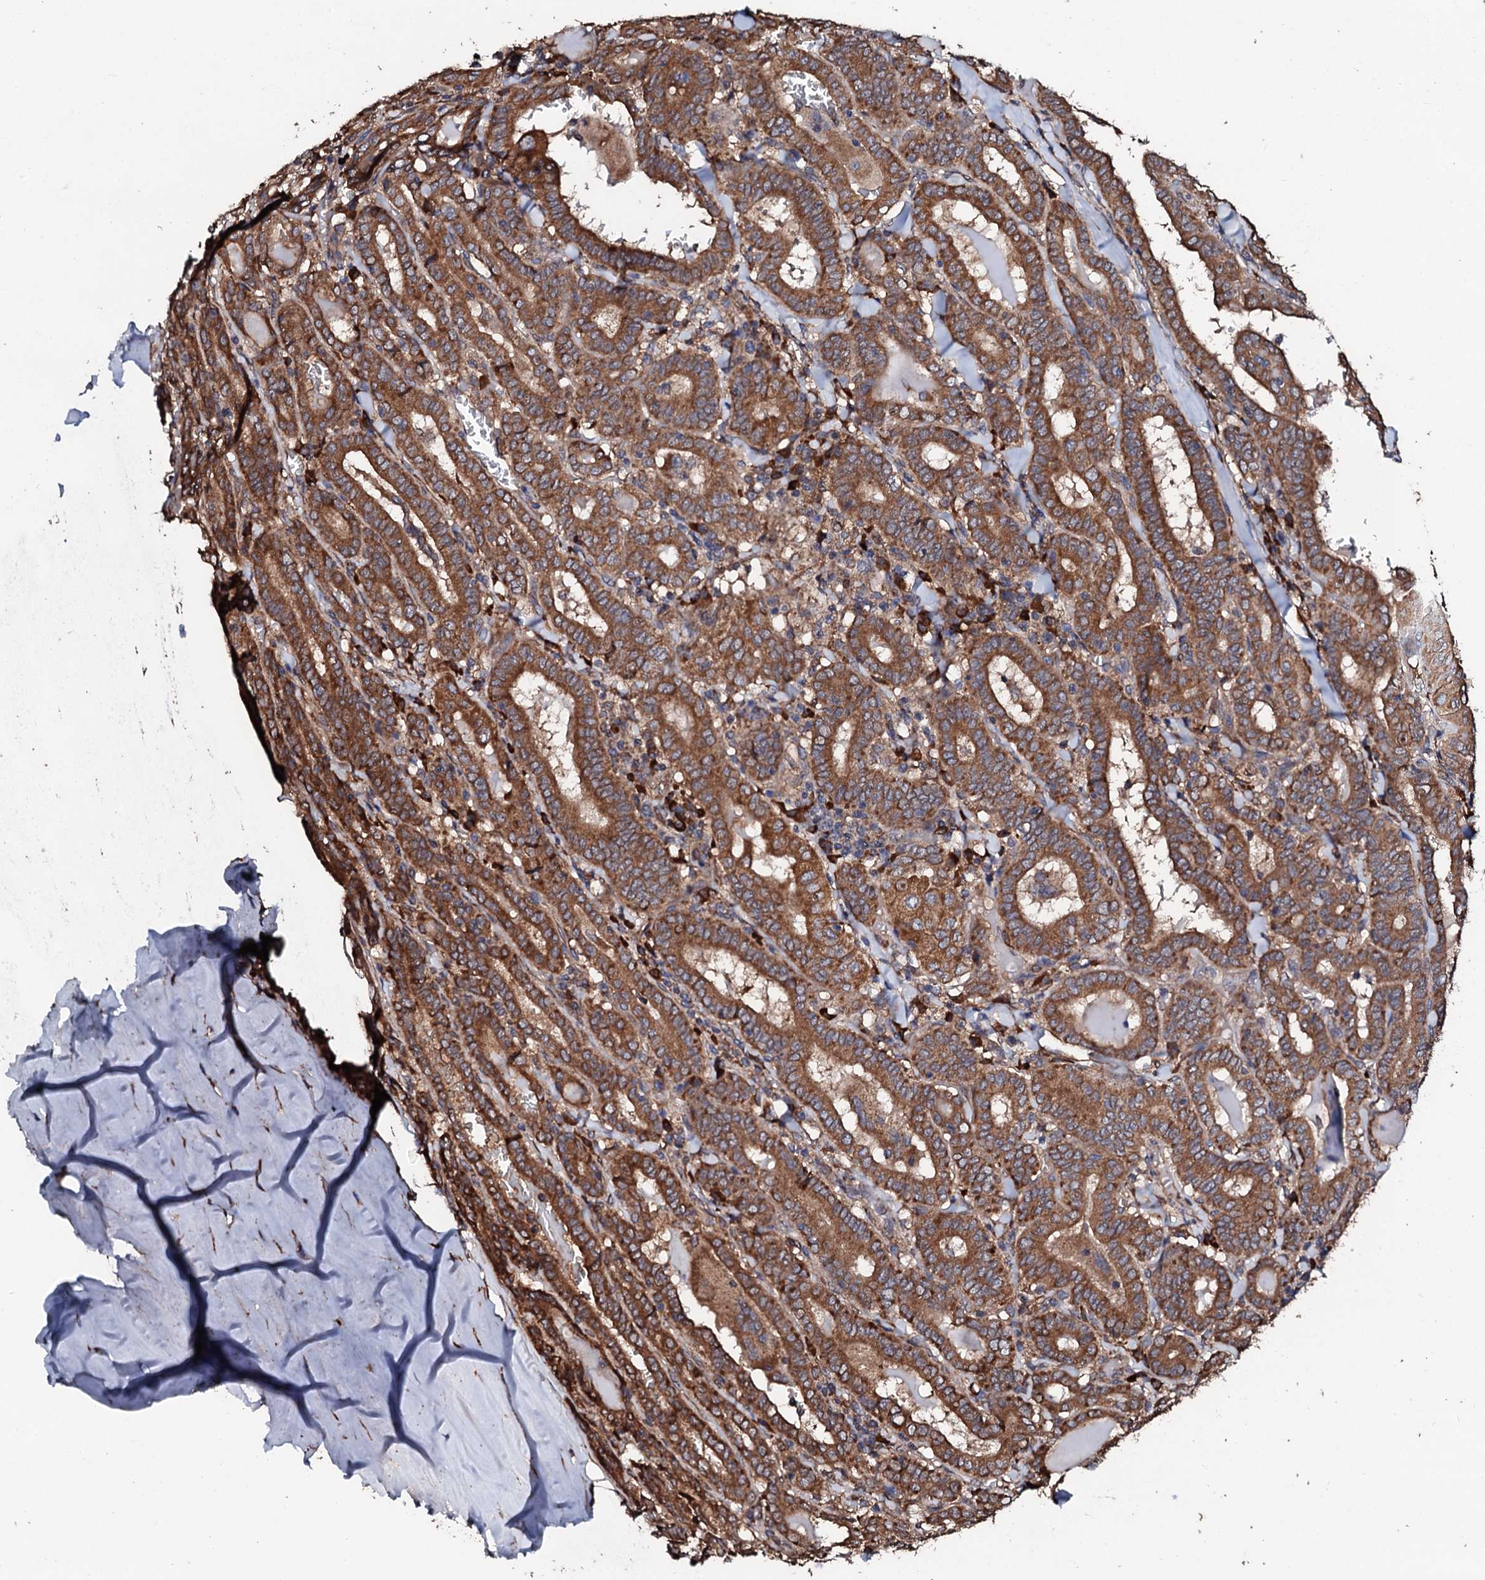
{"staining": {"intensity": "strong", "quantity": ">75%", "location": "cytoplasmic/membranous"}, "tissue": "thyroid cancer", "cell_type": "Tumor cells", "image_type": "cancer", "snomed": [{"axis": "morphology", "description": "Papillary adenocarcinoma, NOS"}, {"axis": "topography", "description": "Thyroid gland"}], "caption": "This is an image of immunohistochemistry staining of thyroid cancer (papillary adenocarcinoma), which shows strong positivity in the cytoplasmic/membranous of tumor cells.", "gene": "CKAP5", "patient": {"sex": "female", "age": 72}}